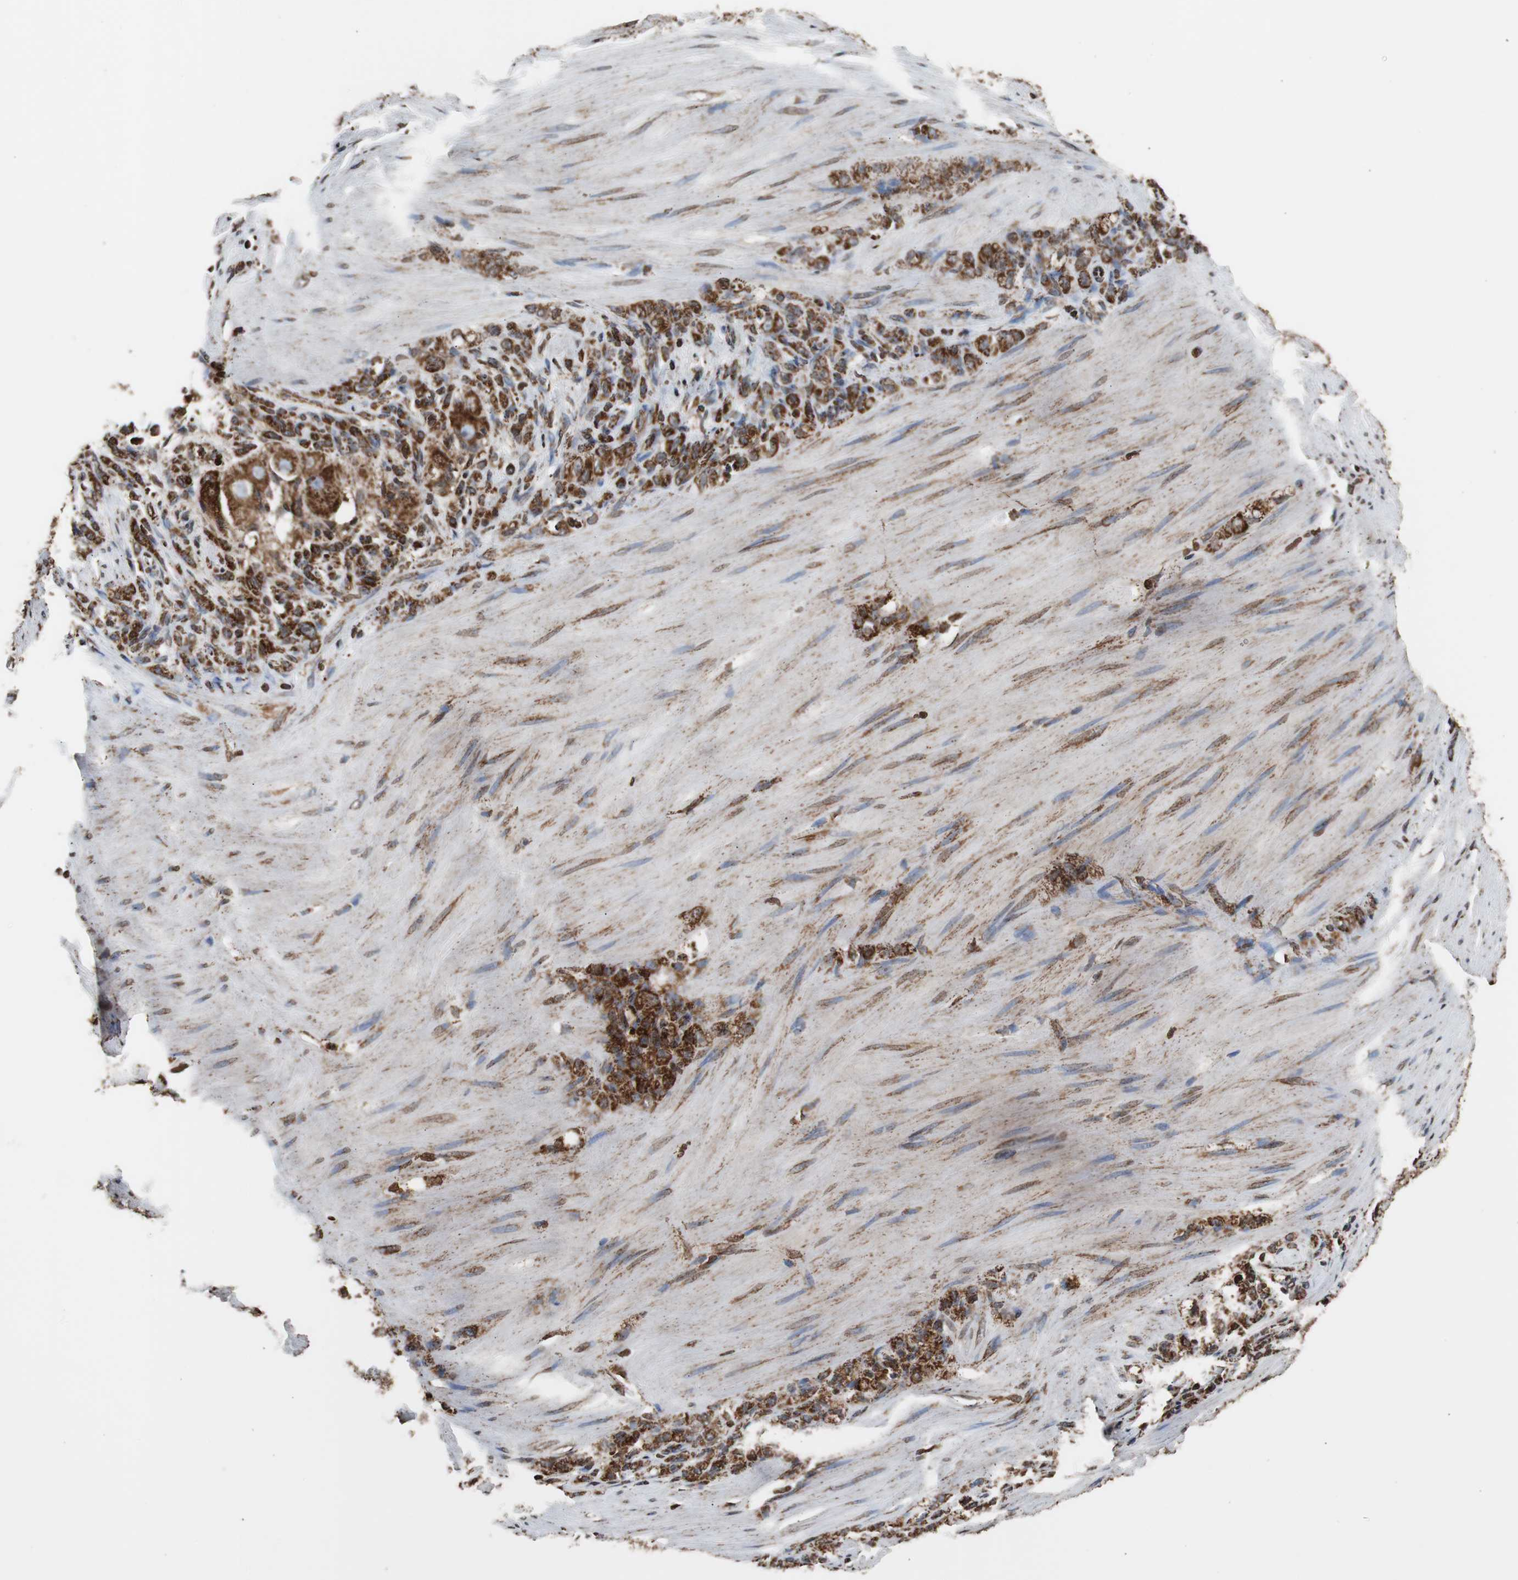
{"staining": {"intensity": "strong", "quantity": ">75%", "location": "cytoplasmic/membranous"}, "tissue": "stomach cancer", "cell_type": "Tumor cells", "image_type": "cancer", "snomed": [{"axis": "morphology", "description": "Adenocarcinoma, NOS"}, {"axis": "topography", "description": "Stomach"}], "caption": "Immunohistochemistry staining of adenocarcinoma (stomach), which demonstrates high levels of strong cytoplasmic/membranous expression in about >75% of tumor cells indicating strong cytoplasmic/membranous protein positivity. The staining was performed using DAB (brown) for protein detection and nuclei were counterstained in hematoxylin (blue).", "gene": "HSPA9", "patient": {"sex": "male", "age": 82}}